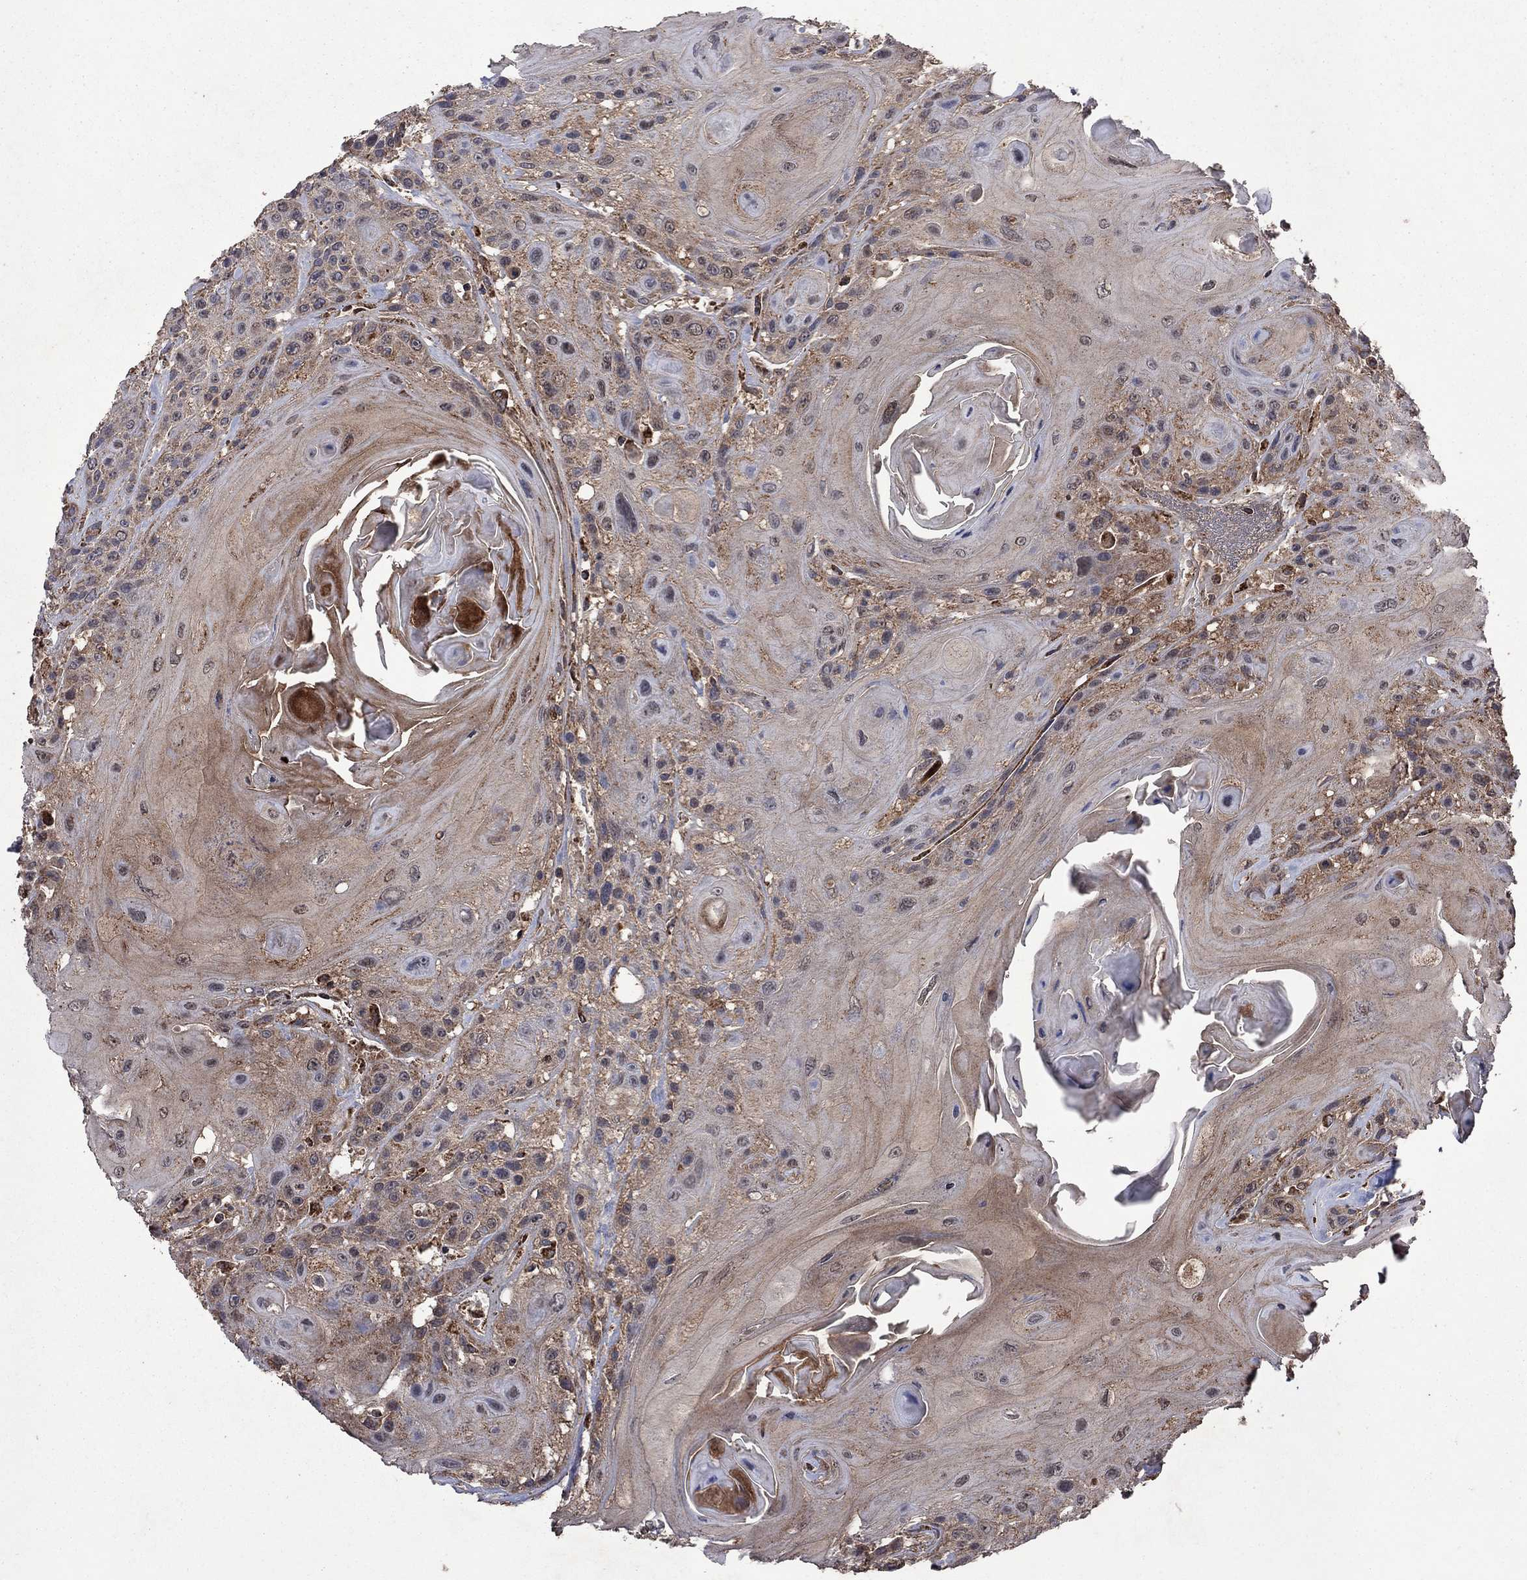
{"staining": {"intensity": "weak", "quantity": ">75%", "location": "cytoplasmic/membranous"}, "tissue": "head and neck cancer", "cell_type": "Tumor cells", "image_type": "cancer", "snomed": [{"axis": "morphology", "description": "Squamous cell carcinoma, NOS"}, {"axis": "topography", "description": "Head-Neck"}], "caption": "Weak cytoplasmic/membranous expression is present in about >75% of tumor cells in head and neck squamous cell carcinoma.", "gene": "DPH1", "patient": {"sex": "female", "age": 59}}